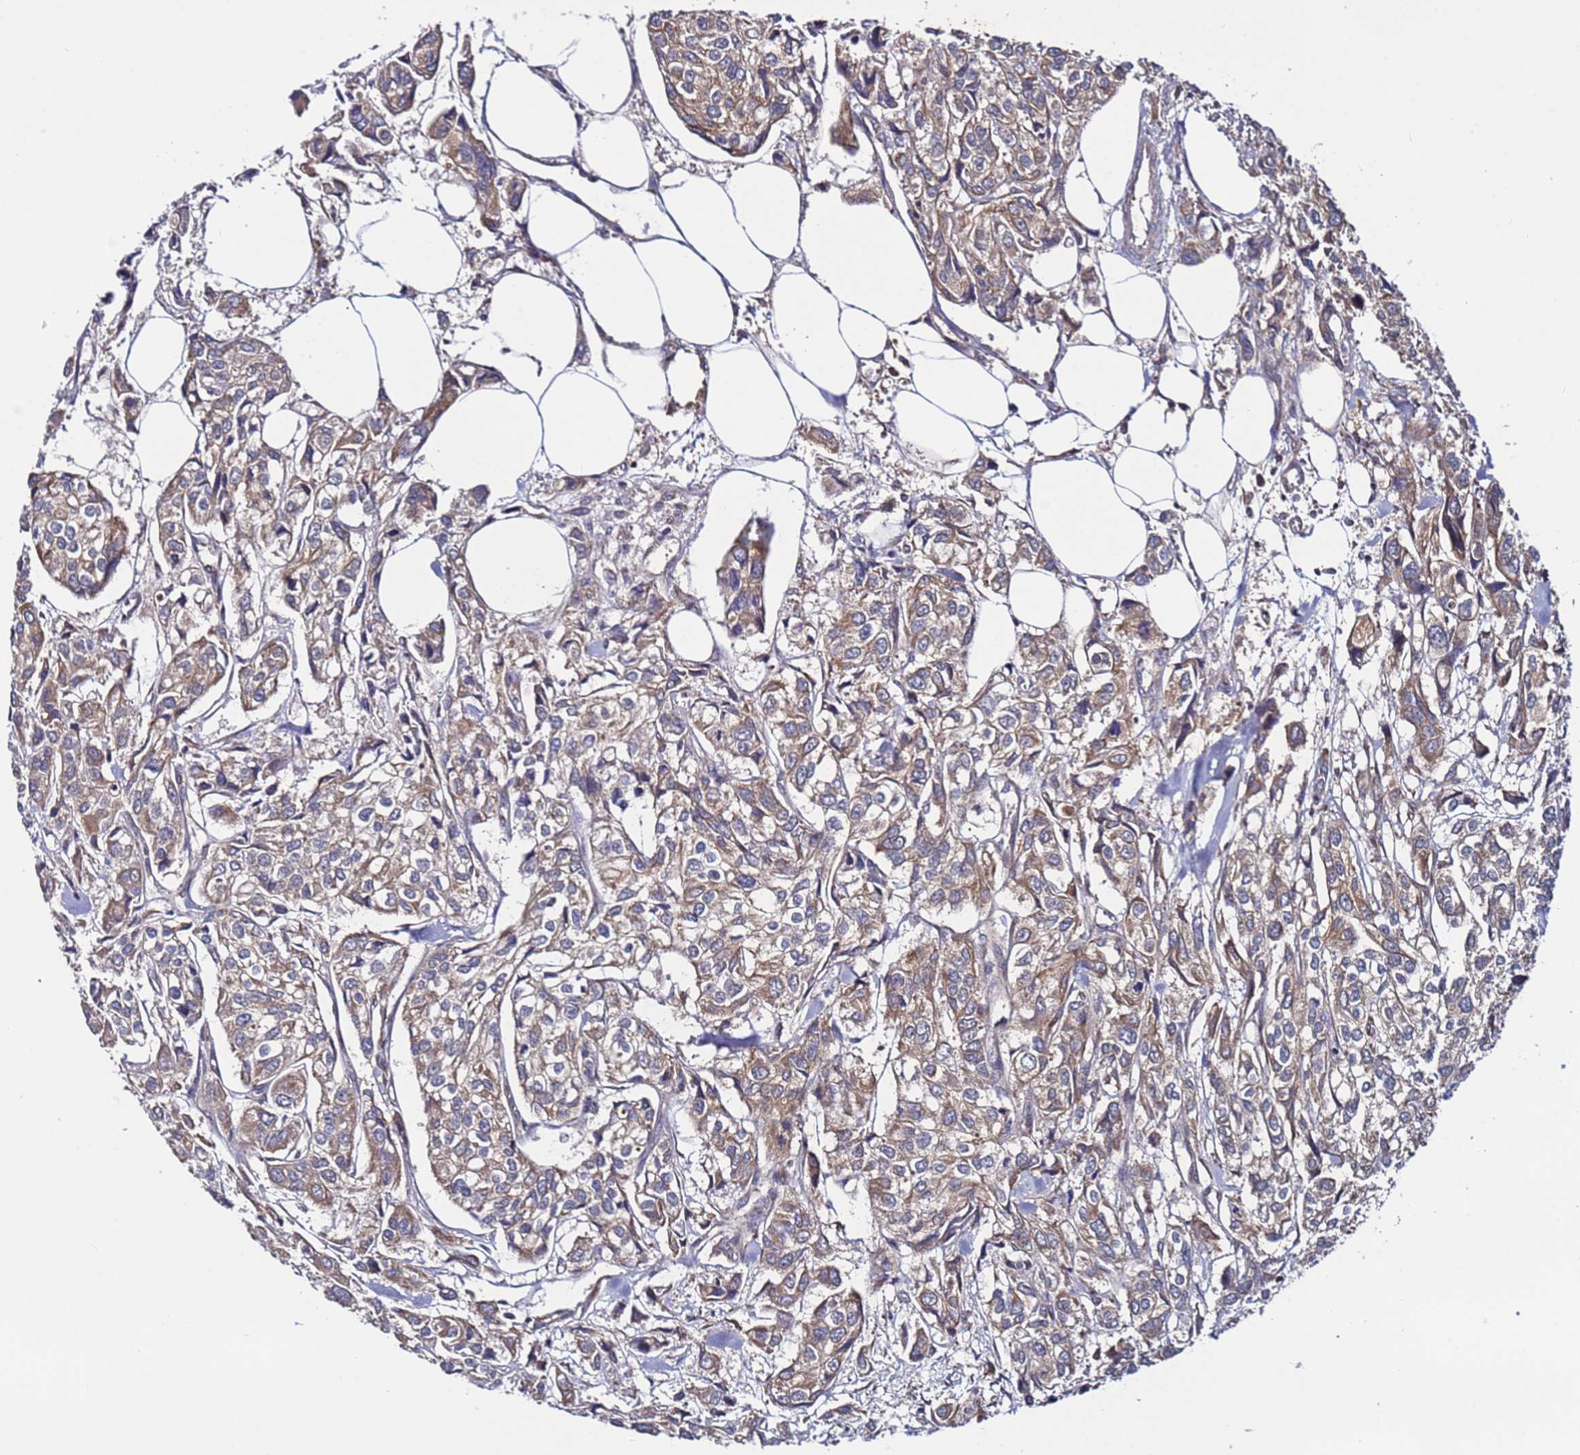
{"staining": {"intensity": "moderate", "quantity": ">75%", "location": "cytoplasmic/membranous"}, "tissue": "urothelial cancer", "cell_type": "Tumor cells", "image_type": "cancer", "snomed": [{"axis": "morphology", "description": "Urothelial carcinoma, High grade"}, {"axis": "topography", "description": "Urinary bladder"}], "caption": "A medium amount of moderate cytoplasmic/membranous positivity is seen in about >75% of tumor cells in urothelial cancer tissue. The staining was performed using DAB to visualize the protein expression in brown, while the nuclei were stained in blue with hematoxylin (Magnification: 20x).", "gene": "TMEM176B", "patient": {"sex": "male", "age": 67}}